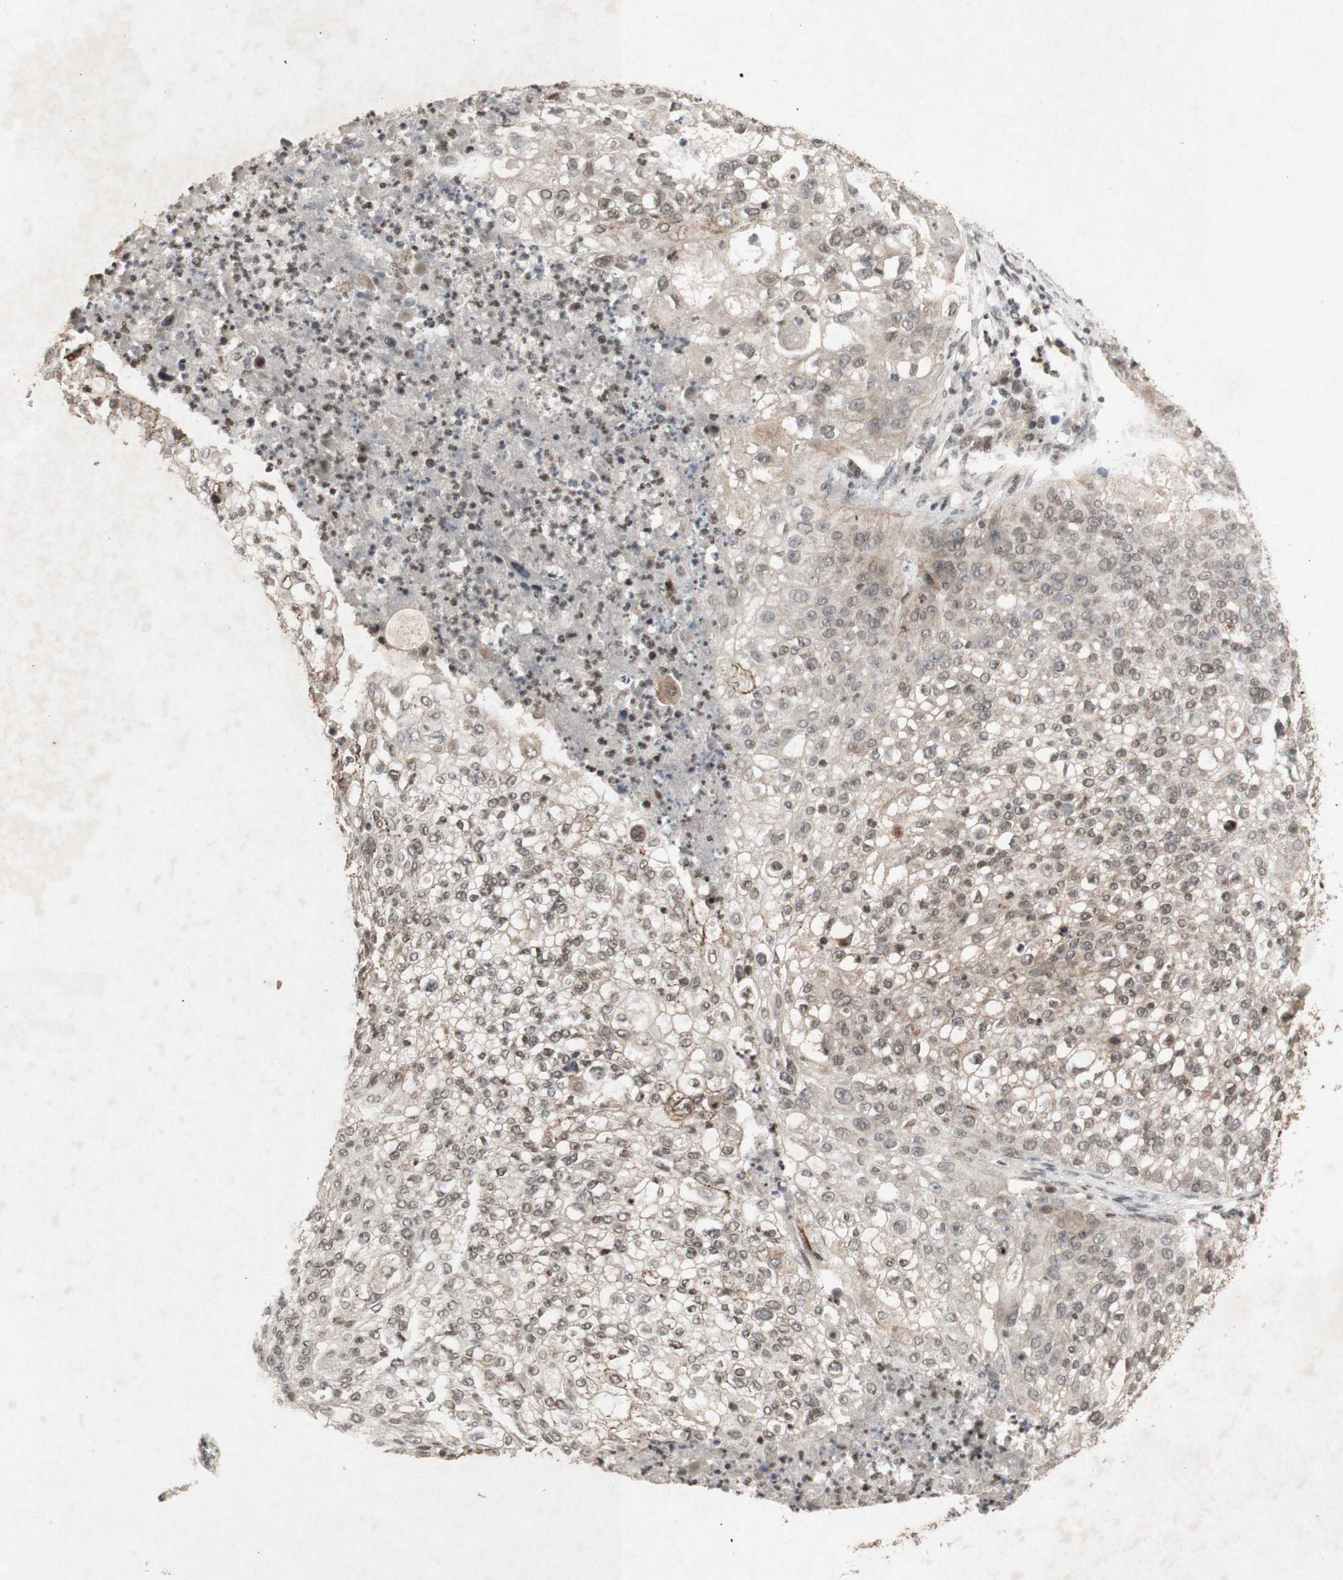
{"staining": {"intensity": "weak", "quantity": "25%-75%", "location": "cytoplasmic/membranous,nuclear"}, "tissue": "lung cancer", "cell_type": "Tumor cells", "image_type": "cancer", "snomed": [{"axis": "morphology", "description": "Inflammation, NOS"}, {"axis": "morphology", "description": "Squamous cell carcinoma, NOS"}, {"axis": "topography", "description": "Lymph node"}, {"axis": "topography", "description": "Soft tissue"}, {"axis": "topography", "description": "Lung"}], "caption": "Protein staining by immunohistochemistry (IHC) reveals weak cytoplasmic/membranous and nuclear positivity in about 25%-75% of tumor cells in lung cancer. The protein of interest is shown in brown color, while the nuclei are stained blue.", "gene": "PLXNA1", "patient": {"sex": "male", "age": 66}}